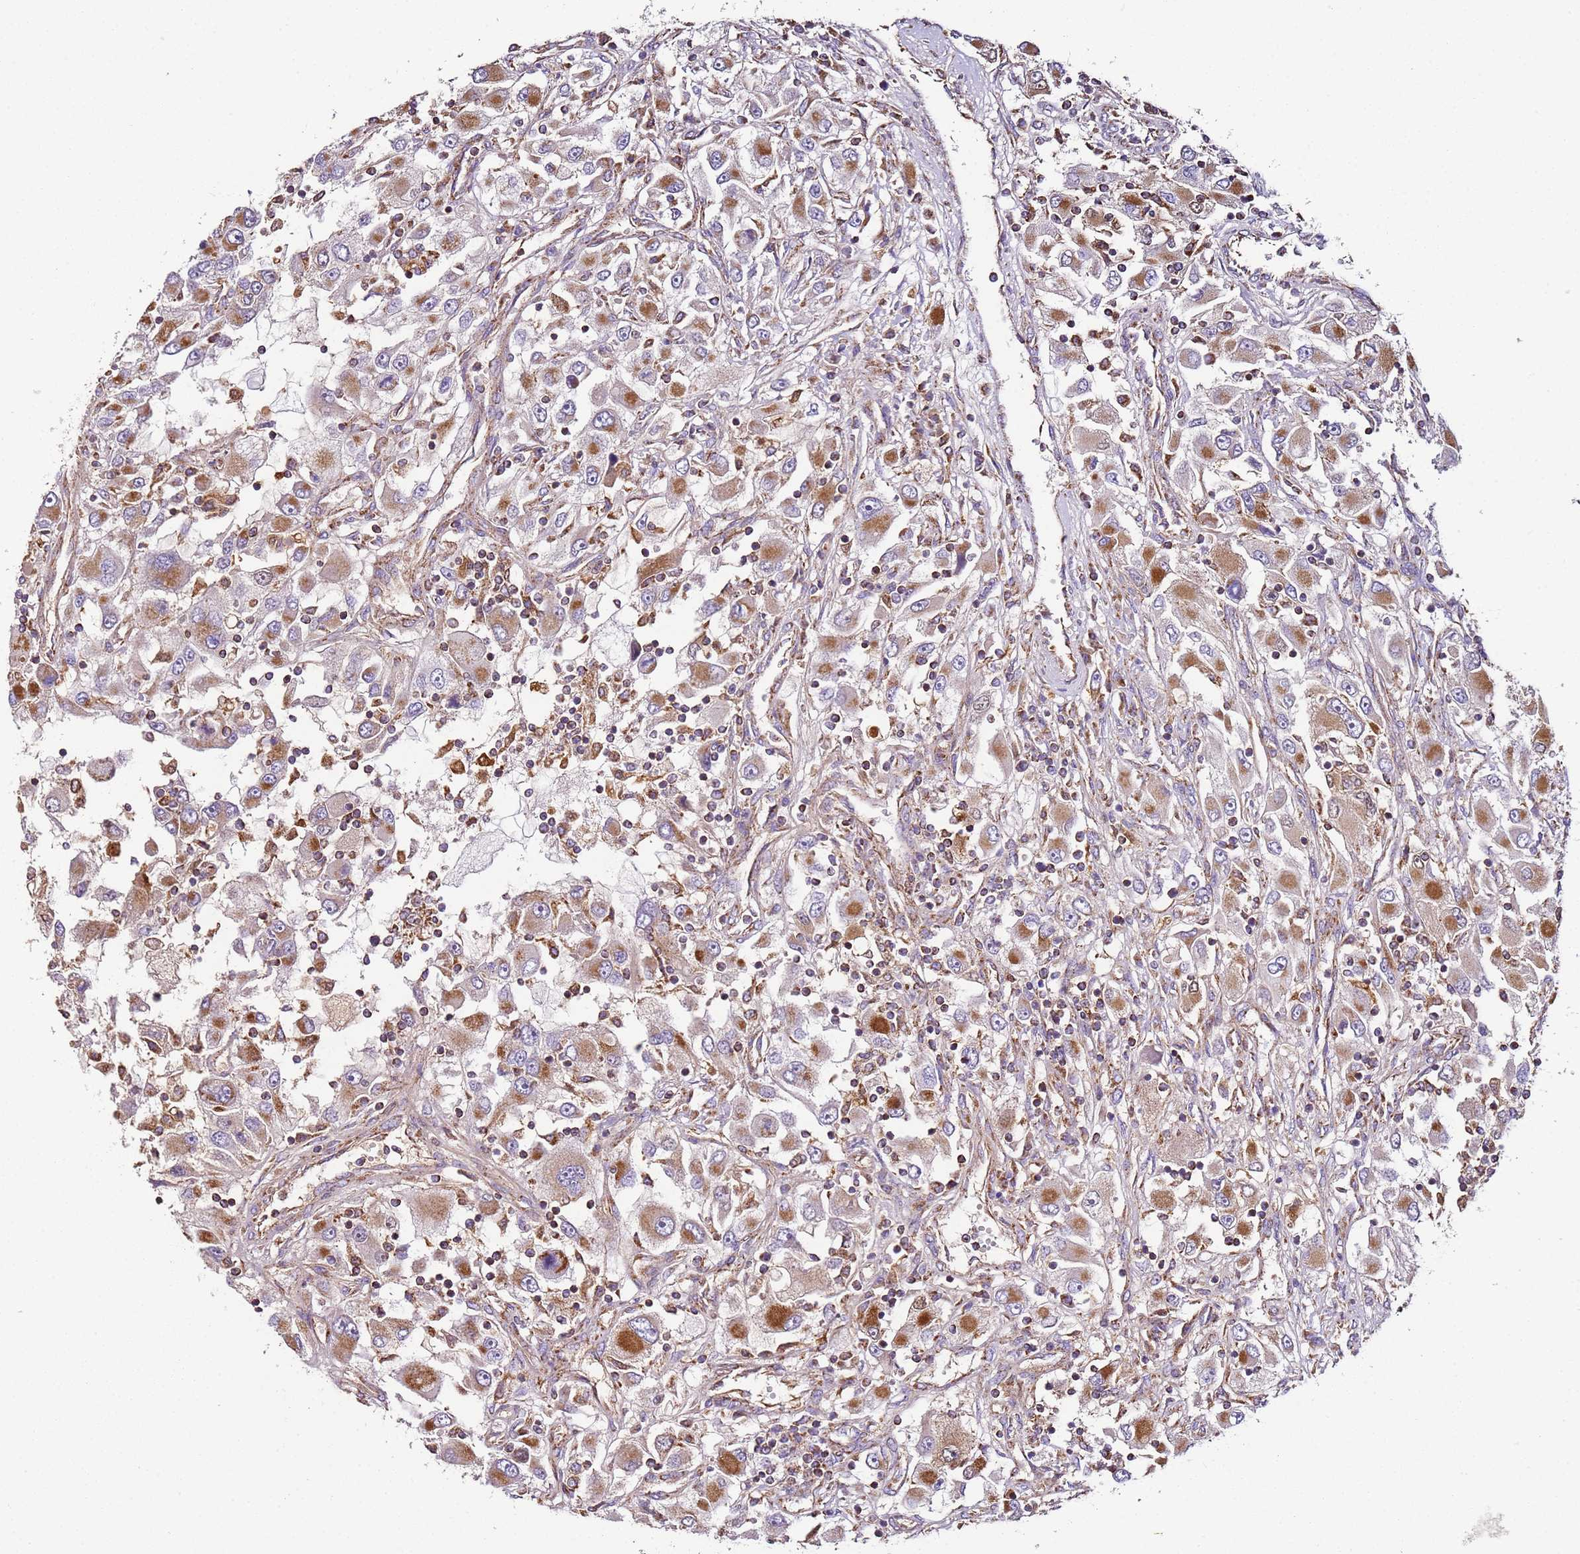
{"staining": {"intensity": "moderate", "quantity": ">75%", "location": "cytoplasmic/membranous"}, "tissue": "renal cancer", "cell_type": "Tumor cells", "image_type": "cancer", "snomed": [{"axis": "morphology", "description": "Adenocarcinoma, NOS"}, {"axis": "topography", "description": "Kidney"}], "caption": "Protein staining of renal cancer tissue reveals moderate cytoplasmic/membranous expression in approximately >75% of tumor cells.", "gene": "RMND5A", "patient": {"sex": "female", "age": 52}}